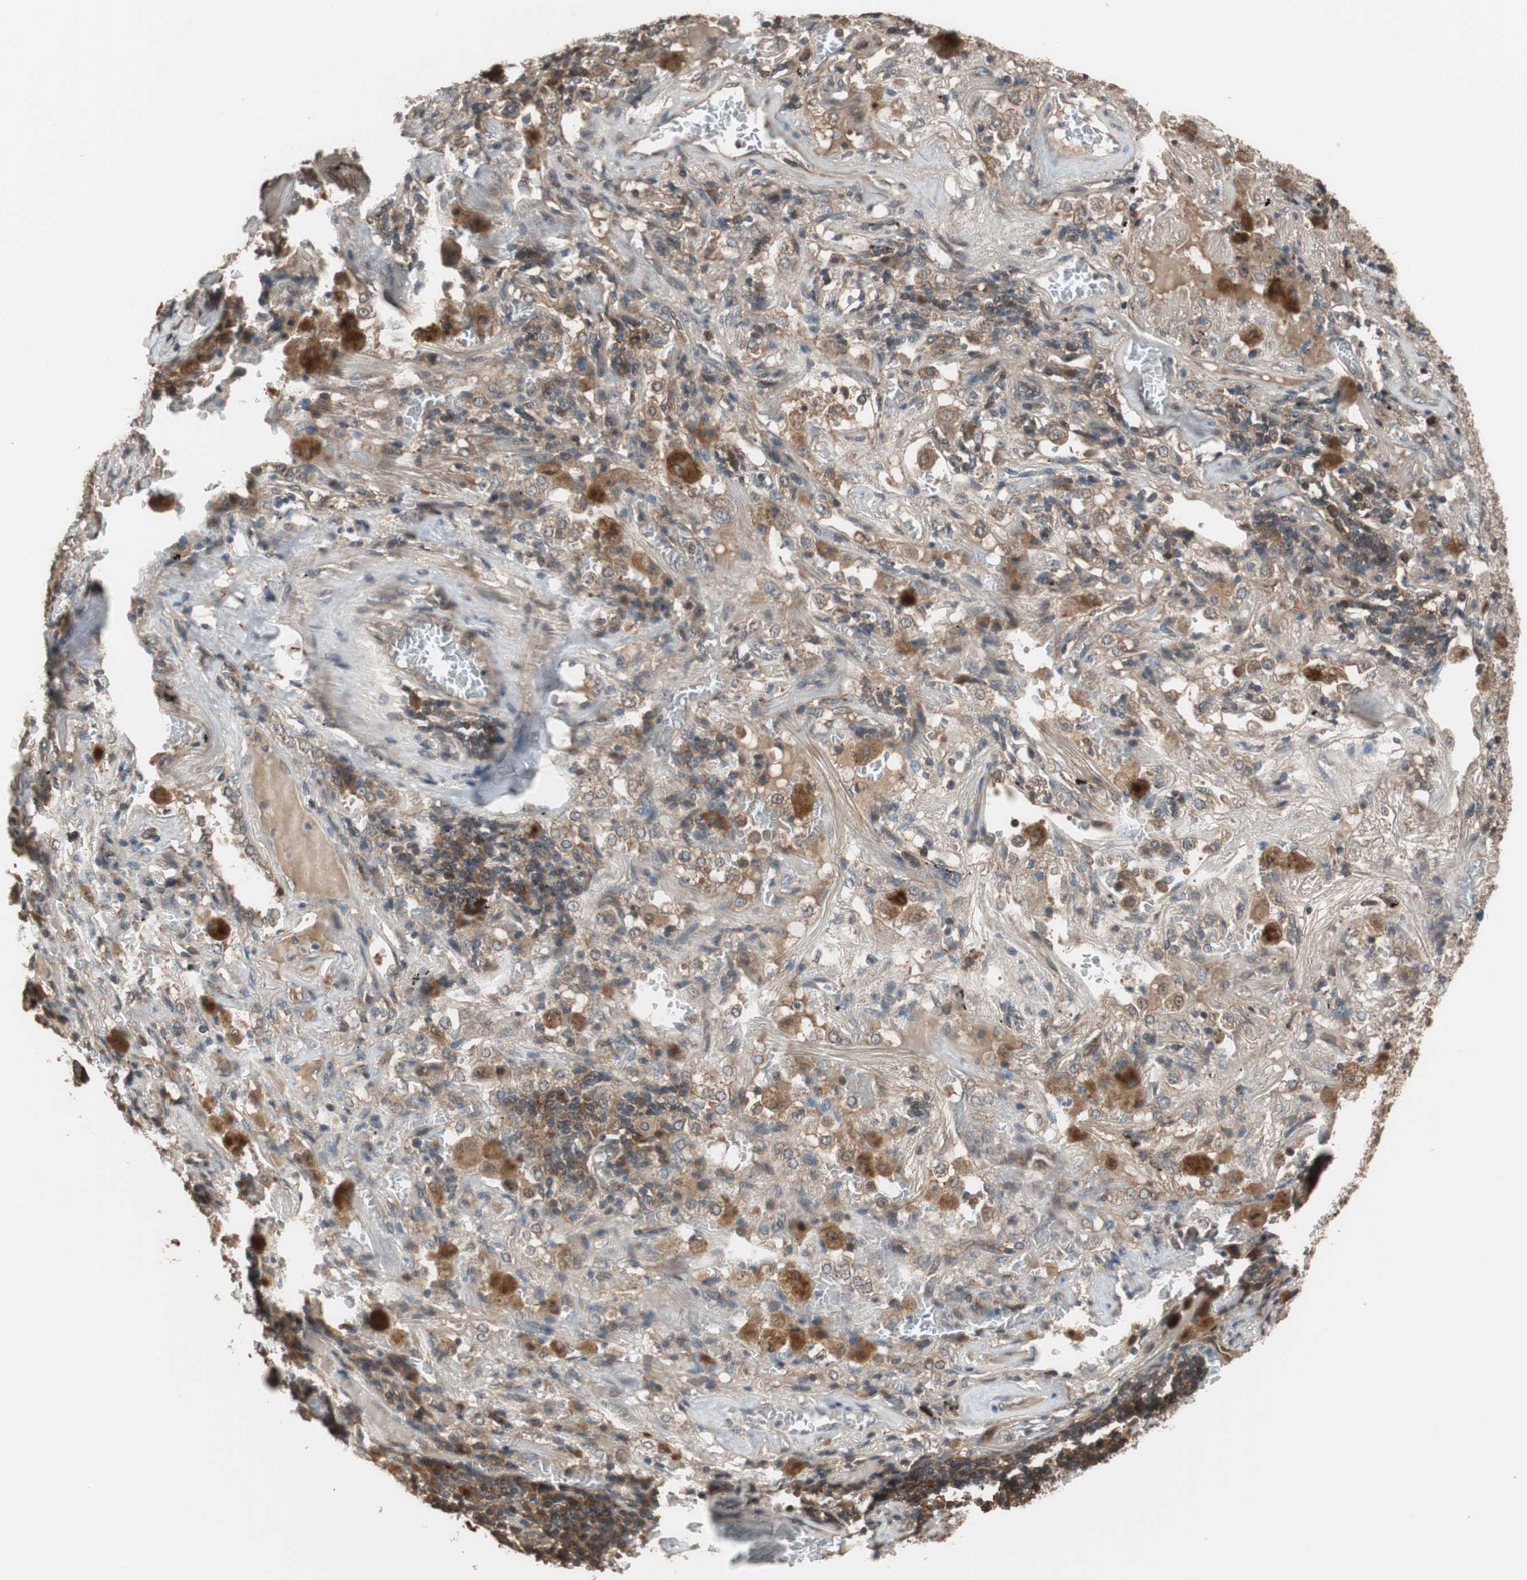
{"staining": {"intensity": "moderate", "quantity": ">75%", "location": "cytoplasmic/membranous"}, "tissue": "lung cancer", "cell_type": "Tumor cells", "image_type": "cancer", "snomed": [{"axis": "morphology", "description": "Squamous cell carcinoma, NOS"}, {"axis": "topography", "description": "Lung"}], "caption": "Brown immunohistochemical staining in lung squamous cell carcinoma displays moderate cytoplasmic/membranous positivity in approximately >75% of tumor cells. (DAB IHC with brightfield microscopy, high magnification).", "gene": "TMEM230", "patient": {"sex": "male", "age": 57}}